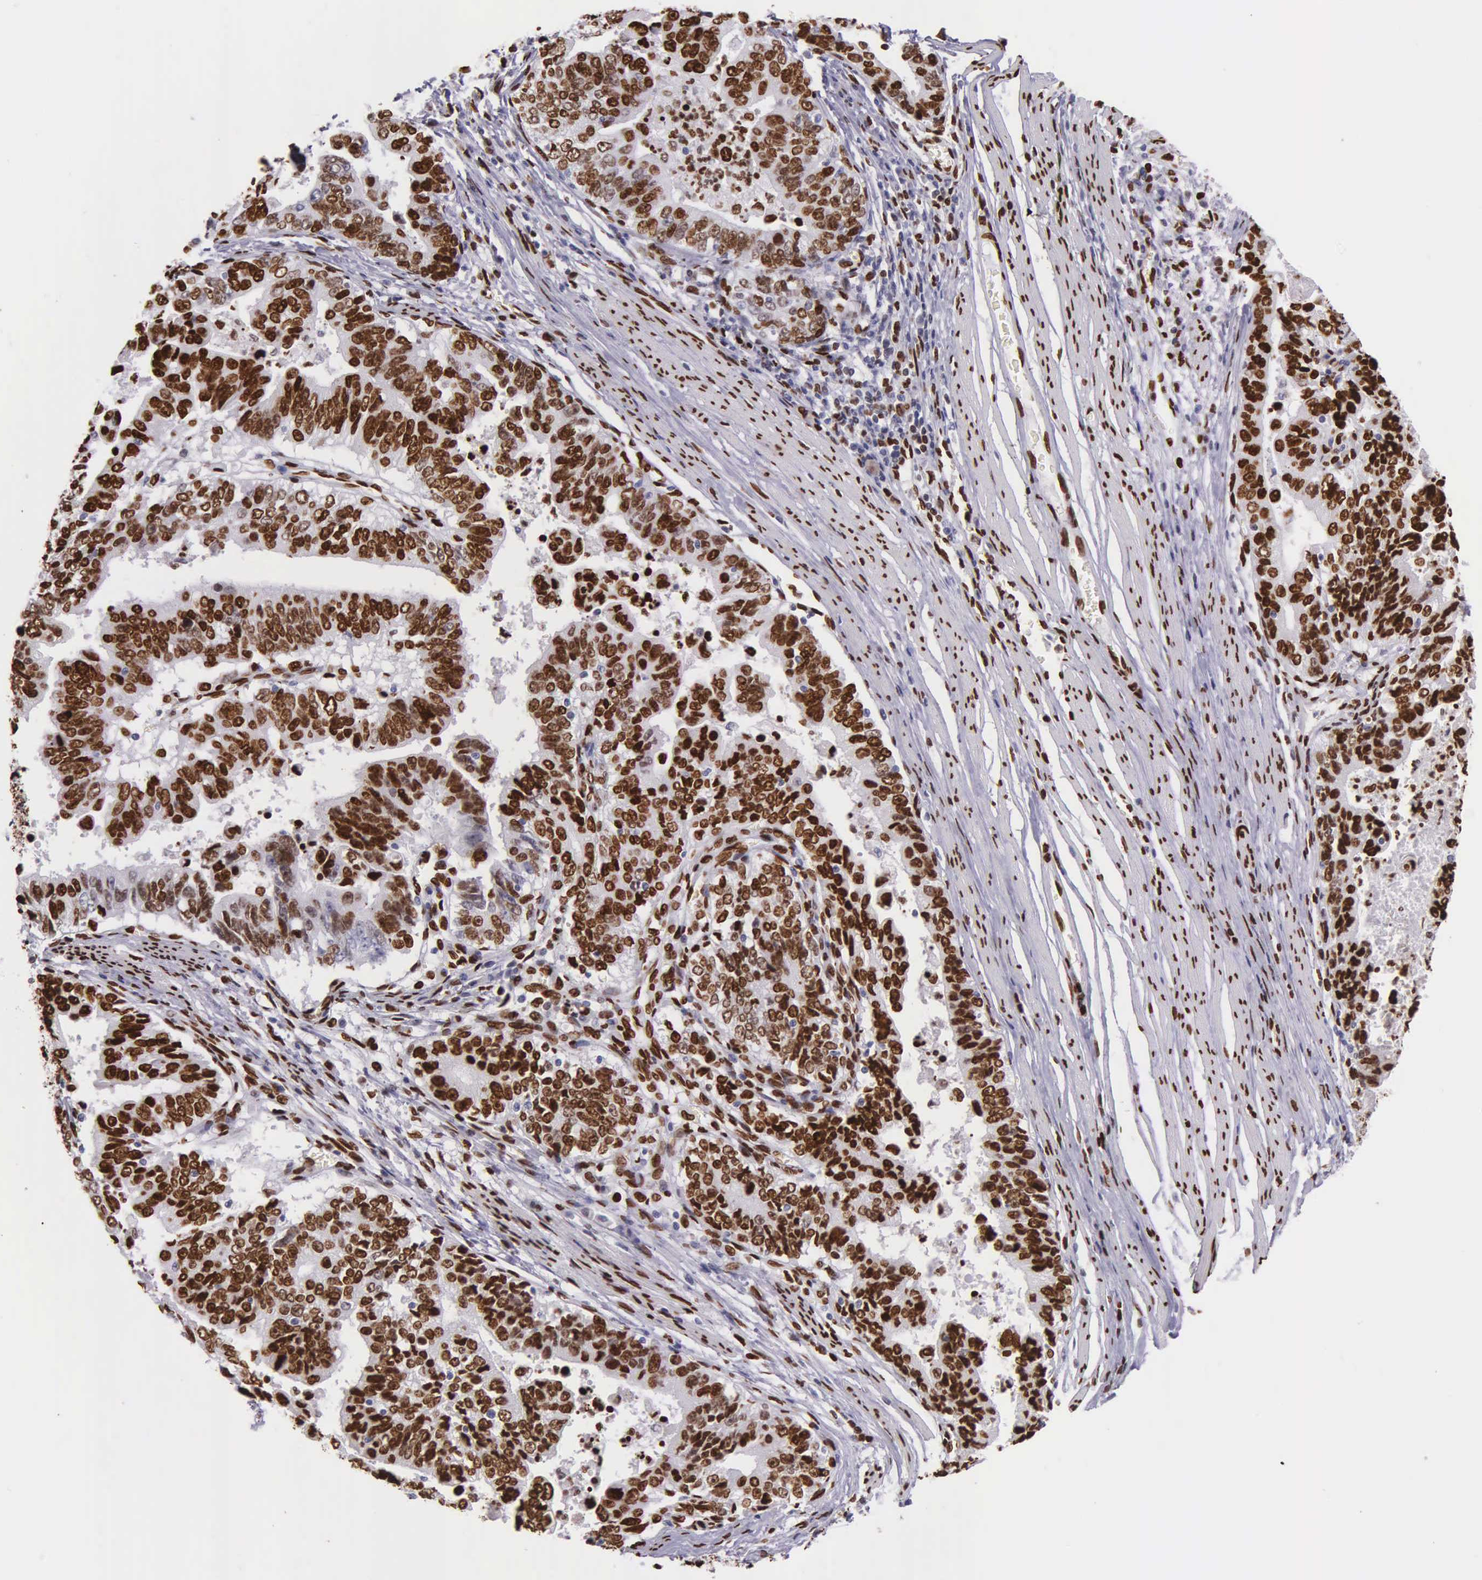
{"staining": {"intensity": "strong", "quantity": ">75%", "location": "nuclear"}, "tissue": "stomach cancer", "cell_type": "Tumor cells", "image_type": "cancer", "snomed": [{"axis": "morphology", "description": "Adenocarcinoma, NOS"}, {"axis": "topography", "description": "Stomach, upper"}], "caption": "Immunohistochemical staining of human stomach cancer (adenocarcinoma) exhibits high levels of strong nuclear protein staining in about >75% of tumor cells.", "gene": "H1-0", "patient": {"sex": "female", "age": 50}}